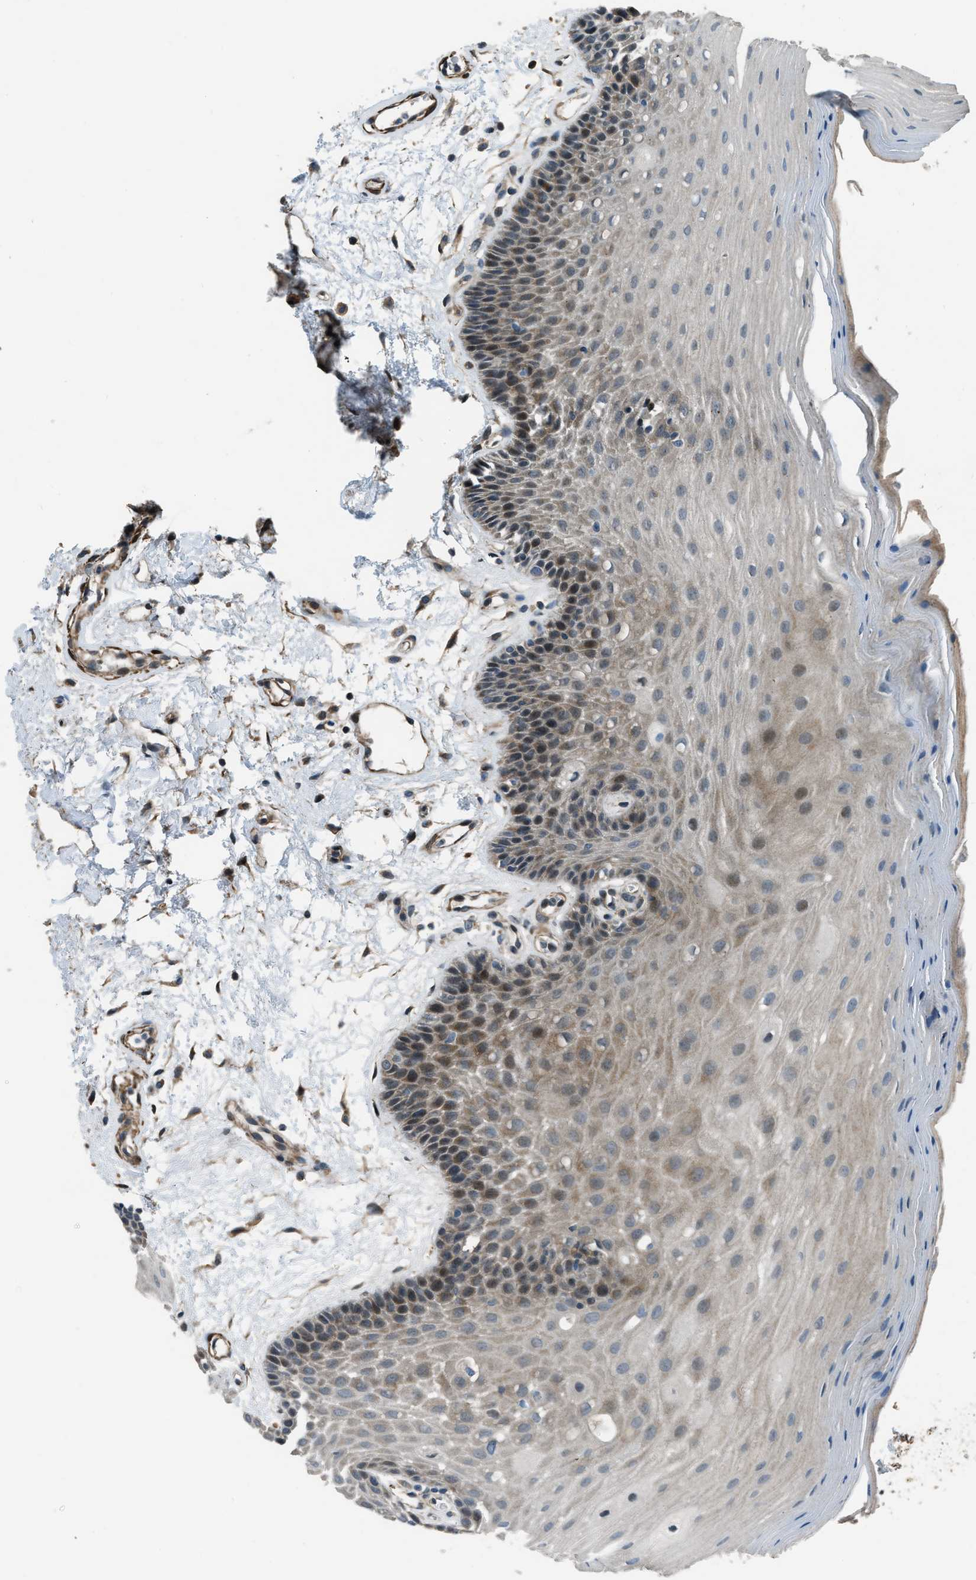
{"staining": {"intensity": "moderate", "quantity": ">75%", "location": "cytoplasmic/membranous,nuclear"}, "tissue": "oral mucosa", "cell_type": "Squamous epithelial cells", "image_type": "normal", "snomed": [{"axis": "morphology", "description": "Normal tissue, NOS"}, {"axis": "morphology", "description": "Squamous cell carcinoma, NOS"}, {"axis": "topography", "description": "Oral tissue"}, {"axis": "topography", "description": "Head-Neck"}], "caption": "High-magnification brightfield microscopy of unremarkable oral mucosa stained with DAB (3,3'-diaminobenzidine) (brown) and counterstained with hematoxylin (blue). squamous epithelial cells exhibit moderate cytoplasmic/membranous,nuclear positivity is seen in approximately>75% of cells.", "gene": "NUDCD3", "patient": {"sex": "male", "age": 71}}